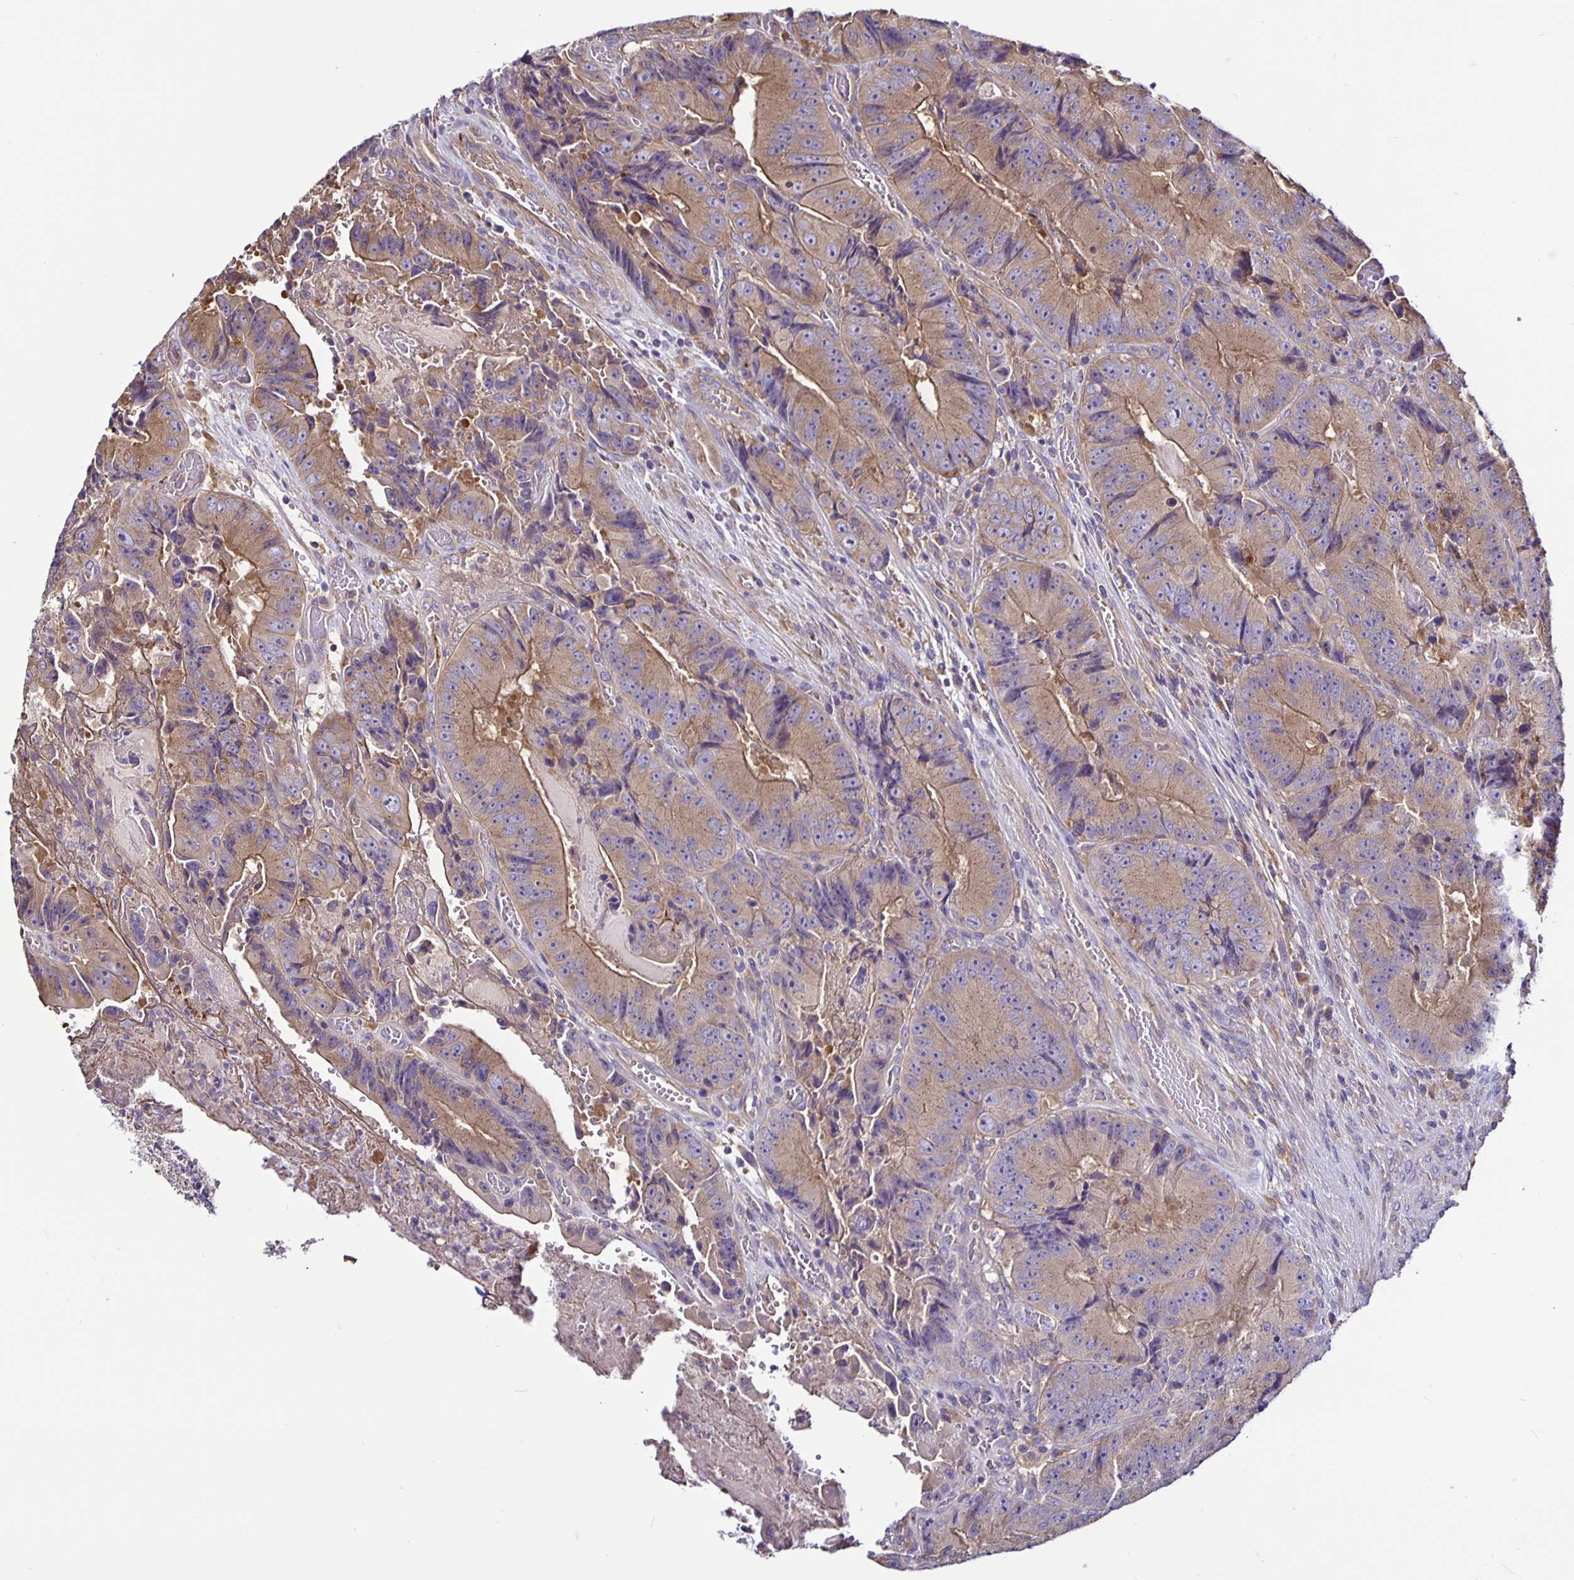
{"staining": {"intensity": "moderate", "quantity": "25%-75%", "location": "cytoplasmic/membranous"}, "tissue": "colorectal cancer", "cell_type": "Tumor cells", "image_type": "cancer", "snomed": [{"axis": "morphology", "description": "Adenocarcinoma, NOS"}, {"axis": "topography", "description": "Colon"}], "caption": "The image displays a brown stain indicating the presence of a protein in the cytoplasmic/membranous of tumor cells in colorectal cancer.", "gene": "SNX5", "patient": {"sex": "female", "age": 86}}